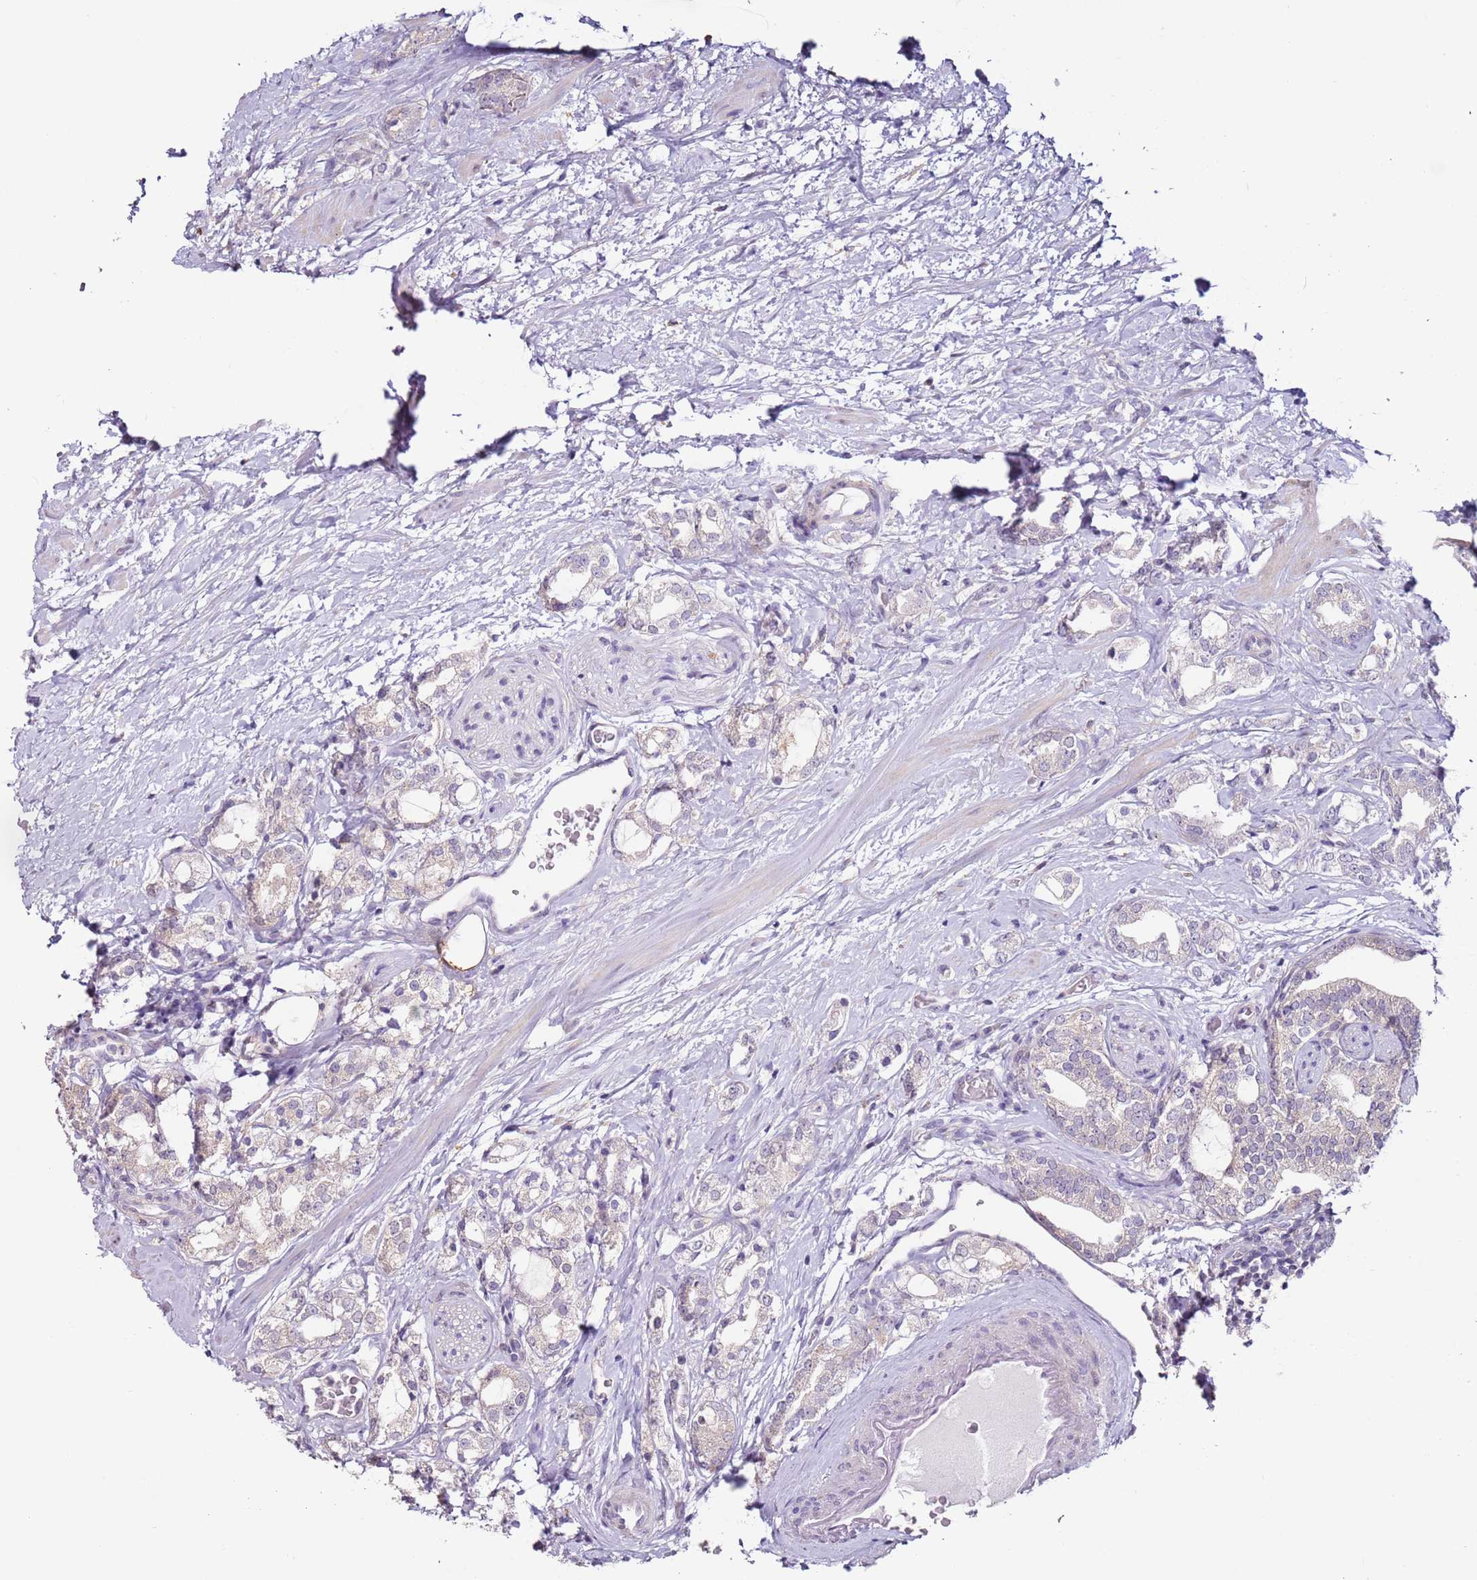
{"staining": {"intensity": "negative", "quantity": "none", "location": "none"}, "tissue": "prostate cancer", "cell_type": "Tumor cells", "image_type": "cancer", "snomed": [{"axis": "morphology", "description": "Adenocarcinoma, High grade"}, {"axis": "topography", "description": "Prostate"}], "caption": "Prostate adenocarcinoma (high-grade) was stained to show a protein in brown. There is no significant staining in tumor cells. (DAB IHC with hematoxylin counter stain).", "gene": "MDH1", "patient": {"sex": "male", "age": 64}}